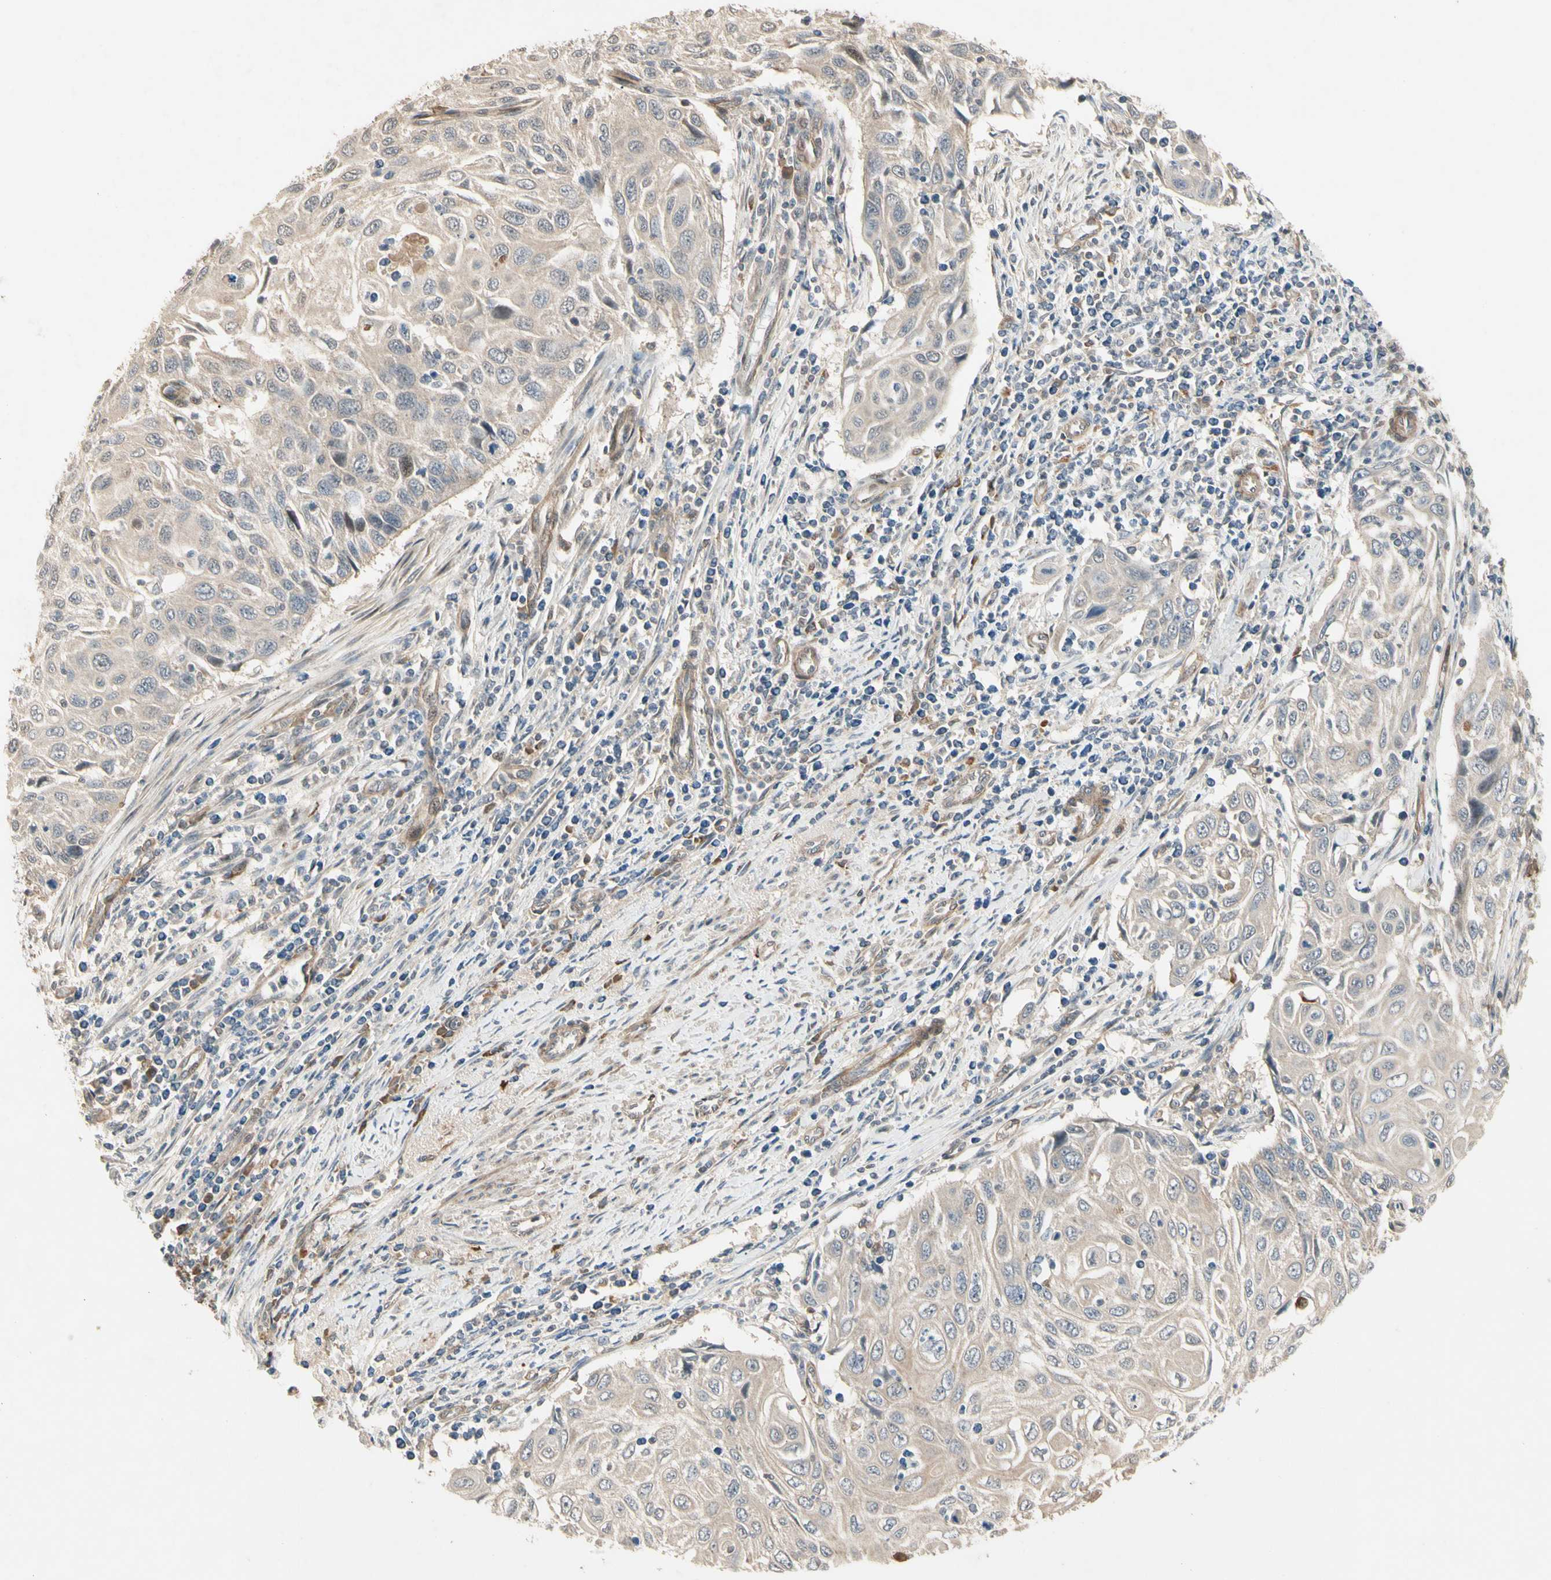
{"staining": {"intensity": "weak", "quantity": "<25%", "location": "cytoplasmic/membranous"}, "tissue": "cervical cancer", "cell_type": "Tumor cells", "image_type": "cancer", "snomed": [{"axis": "morphology", "description": "Squamous cell carcinoma, NOS"}, {"axis": "topography", "description": "Cervix"}], "caption": "This is an immunohistochemistry histopathology image of cervical cancer. There is no expression in tumor cells.", "gene": "ATG4C", "patient": {"sex": "female", "age": 70}}